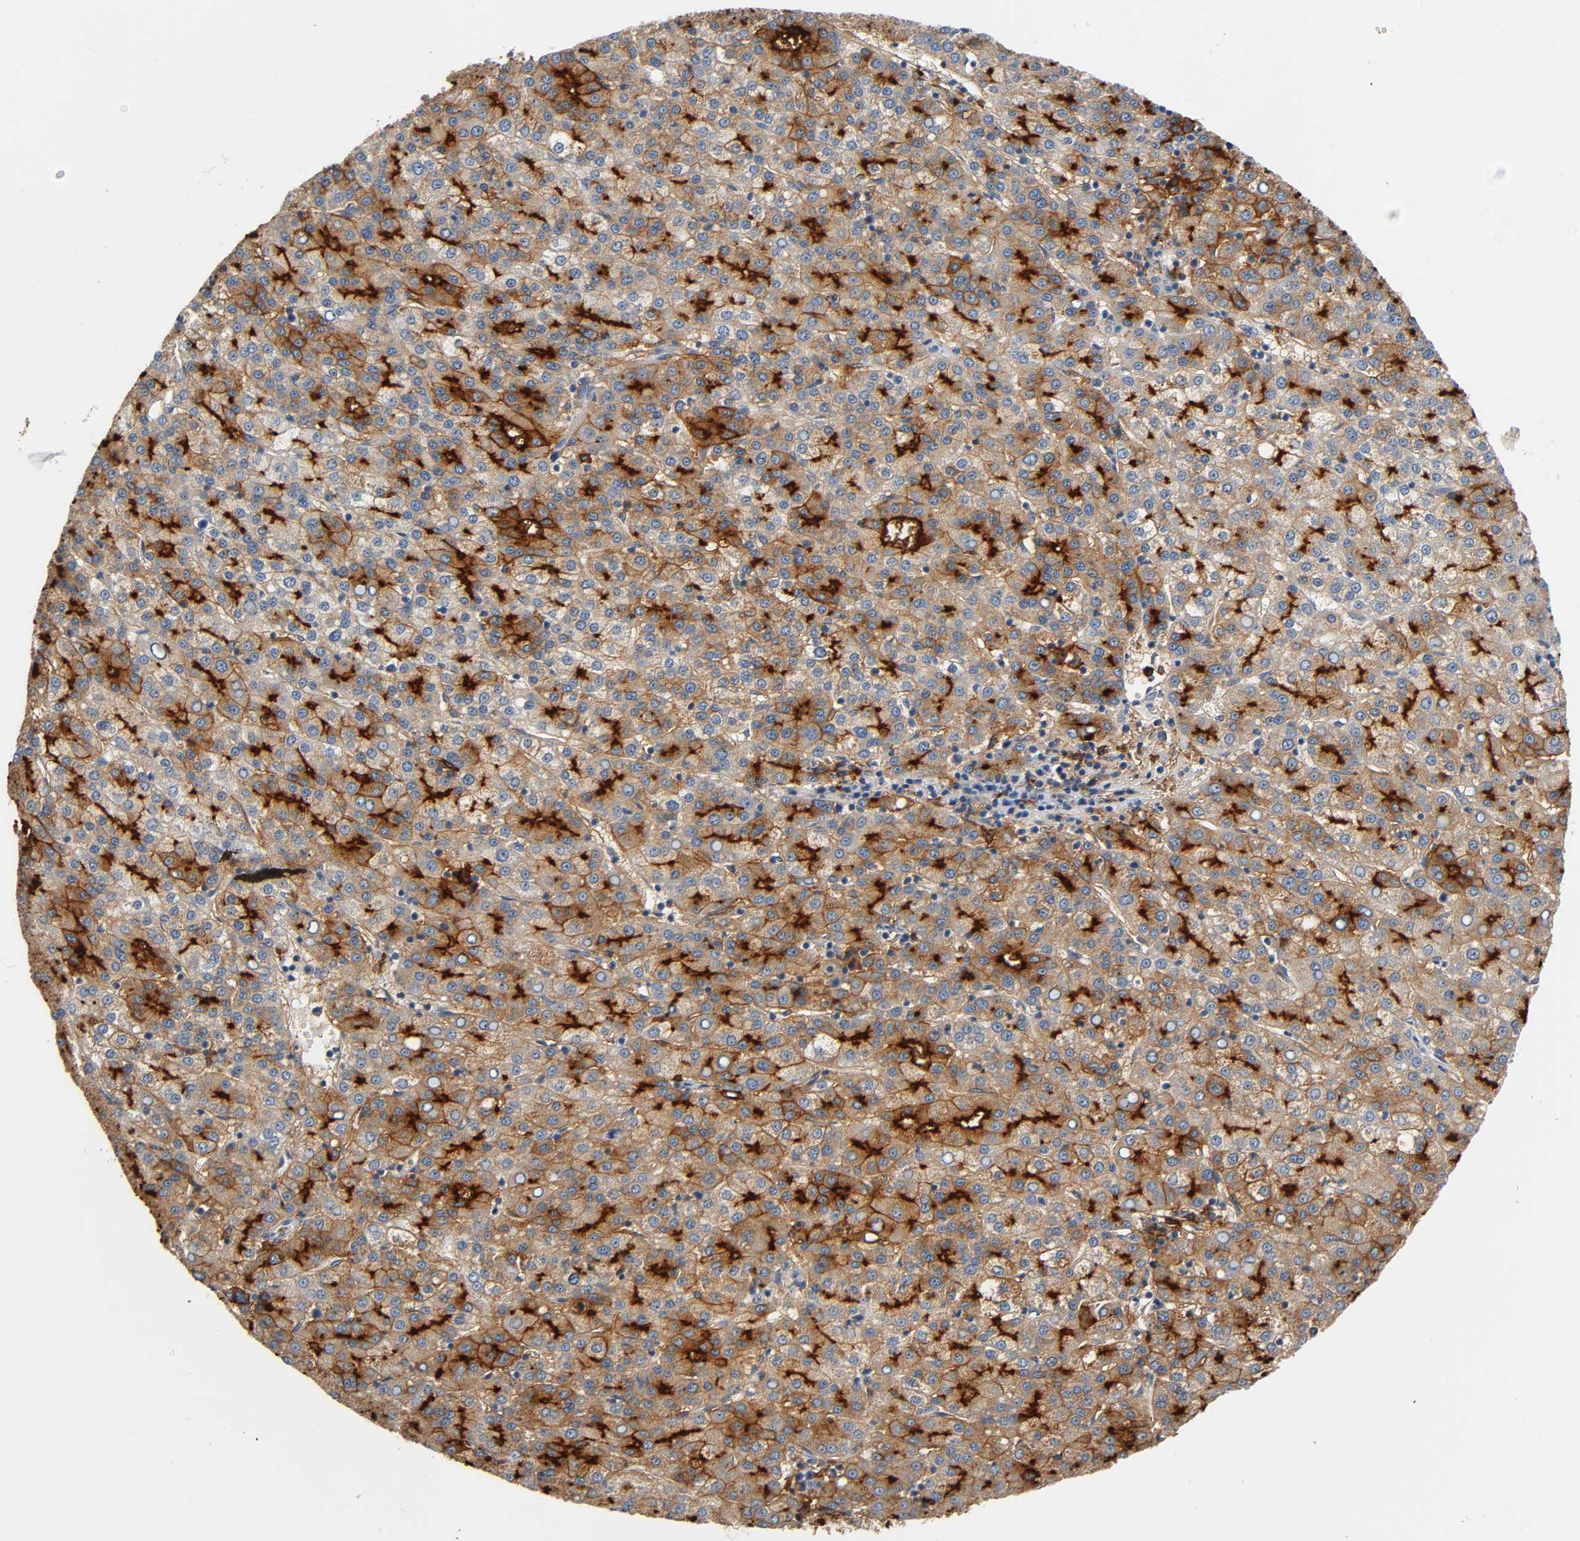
{"staining": {"intensity": "strong", "quantity": "25%-75%", "location": "cytoplasmic/membranous"}, "tissue": "liver cancer", "cell_type": "Tumor cells", "image_type": "cancer", "snomed": [{"axis": "morphology", "description": "Carcinoma, Hepatocellular, NOS"}, {"axis": "topography", "description": "Liver"}], "caption": "Liver cancer (hepatocellular carcinoma) was stained to show a protein in brown. There is high levels of strong cytoplasmic/membranous expression in approximately 25%-75% of tumor cells.", "gene": "ANPEP", "patient": {"sex": "female", "age": 58}}